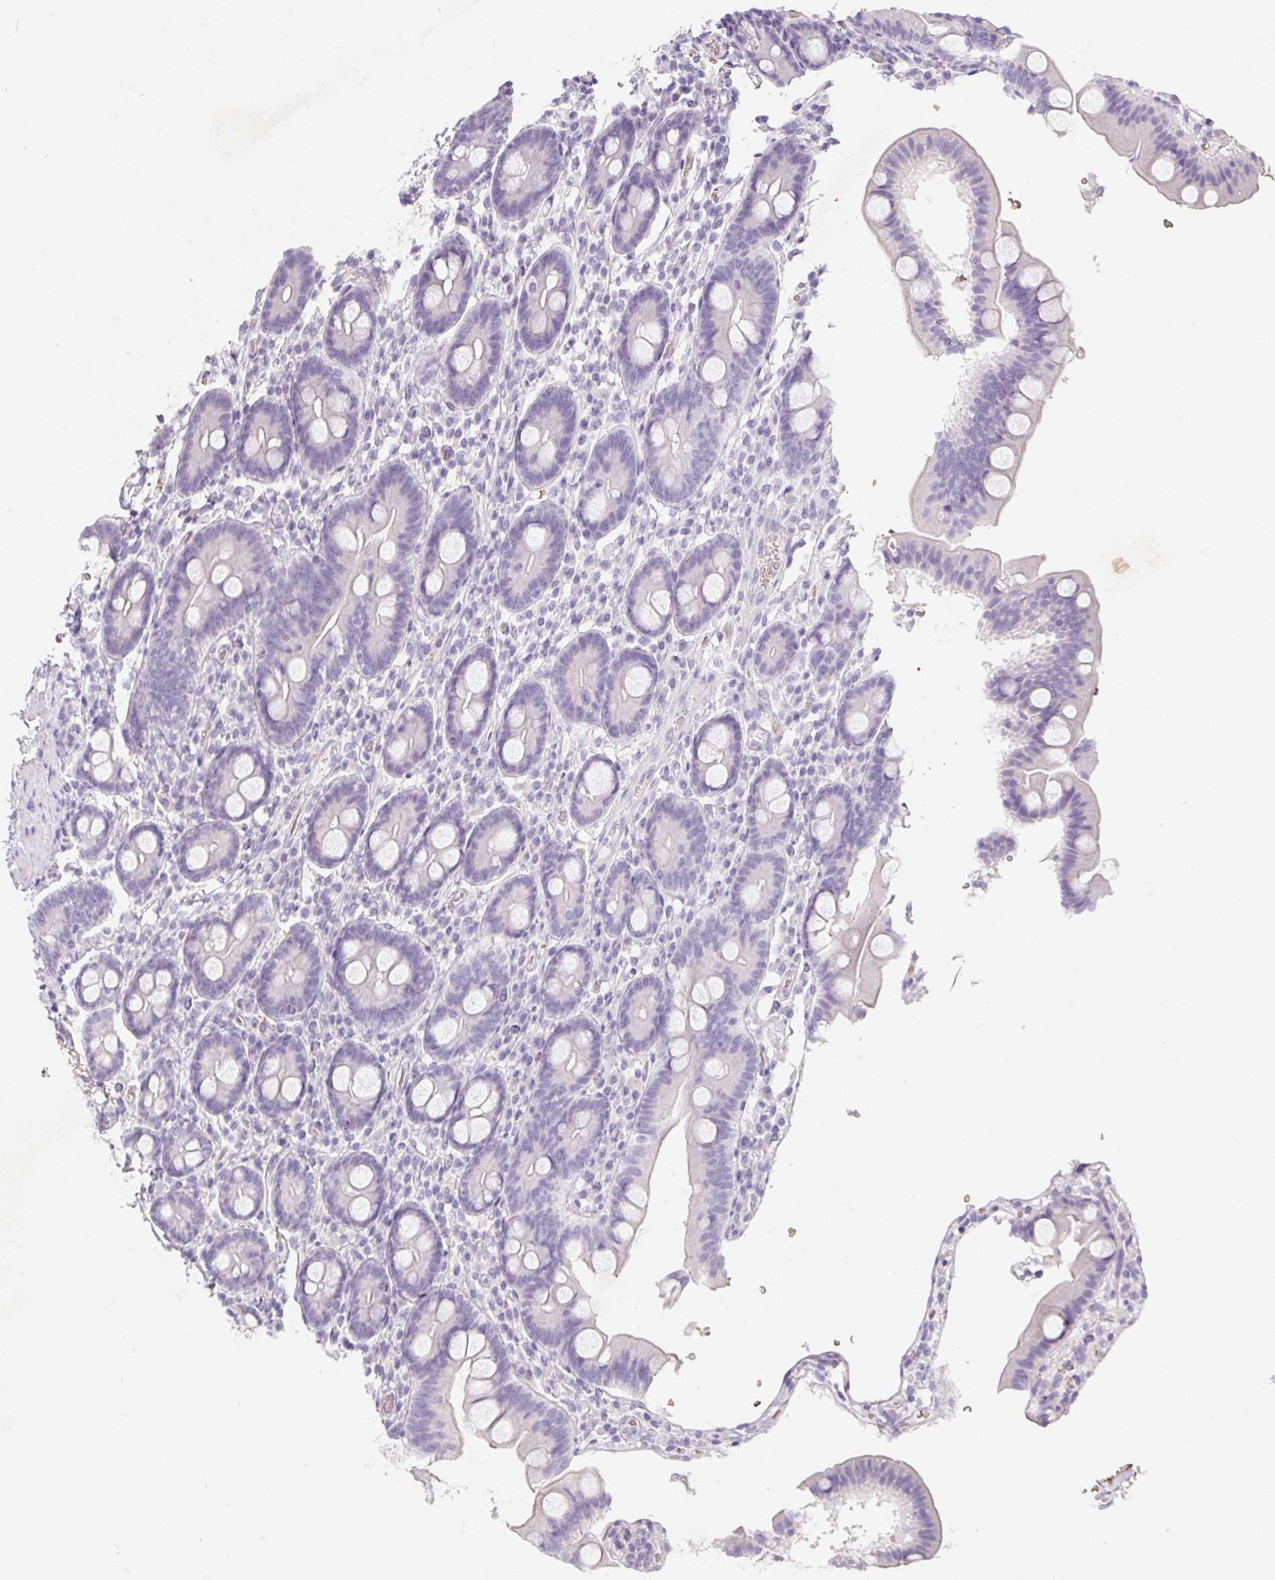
{"staining": {"intensity": "negative", "quantity": "none", "location": "none"}, "tissue": "duodenum", "cell_type": "Glandular cells", "image_type": "normal", "snomed": [{"axis": "morphology", "description": "Normal tissue, NOS"}, {"axis": "topography", "description": "Pancreas"}, {"axis": "topography", "description": "Duodenum"}], "caption": "Glandular cells are negative for brown protein staining in benign duodenum. (Immunohistochemistry, brightfield microscopy, high magnification).", "gene": "DCD", "patient": {"sex": "male", "age": 59}}